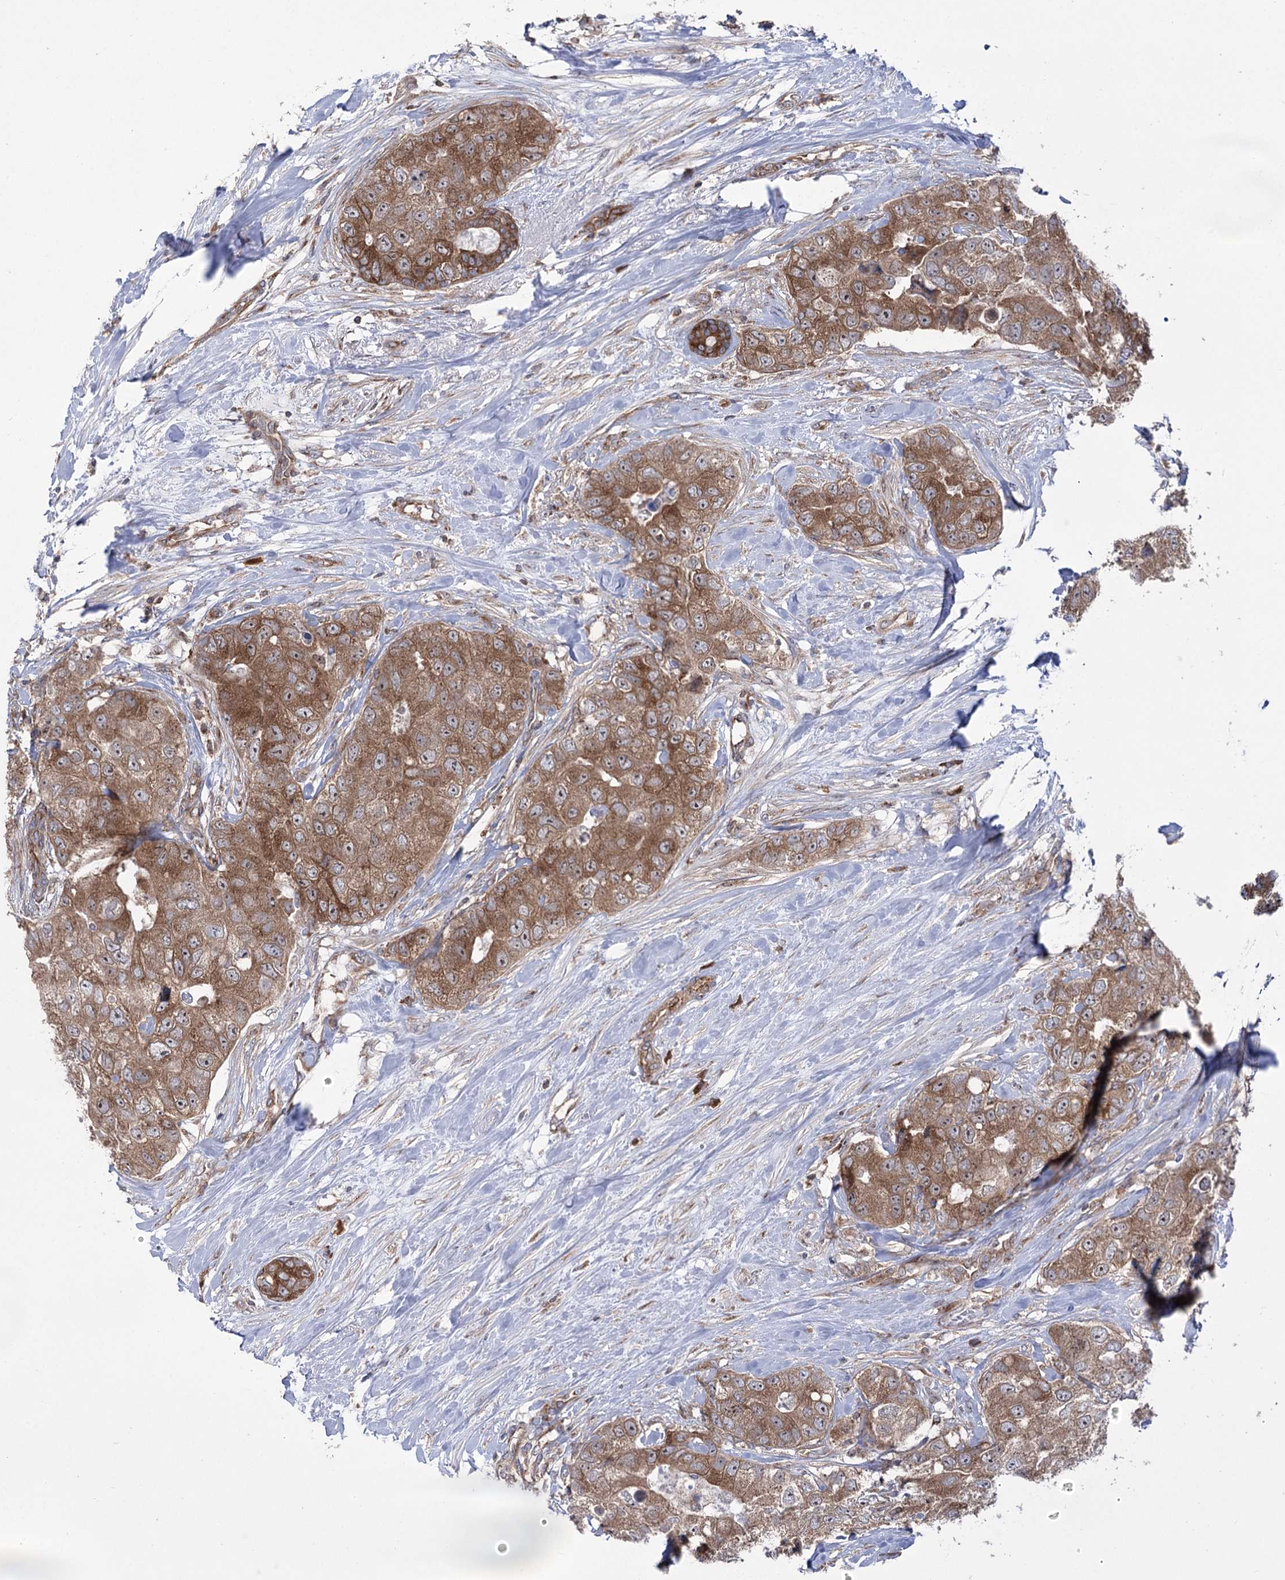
{"staining": {"intensity": "moderate", "quantity": ">75%", "location": "cytoplasmic/membranous"}, "tissue": "breast cancer", "cell_type": "Tumor cells", "image_type": "cancer", "snomed": [{"axis": "morphology", "description": "Duct carcinoma"}, {"axis": "topography", "description": "Breast"}], "caption": "Breast cancer was stained to show a protein in brown. There is medium levels of moderate cytoplasmic/membranous expression in approximately >75% of tumor cells. Nuclei are stained in blue.", "gene": "ZNF622", "patient": {"sex": "female", "age": 62}}